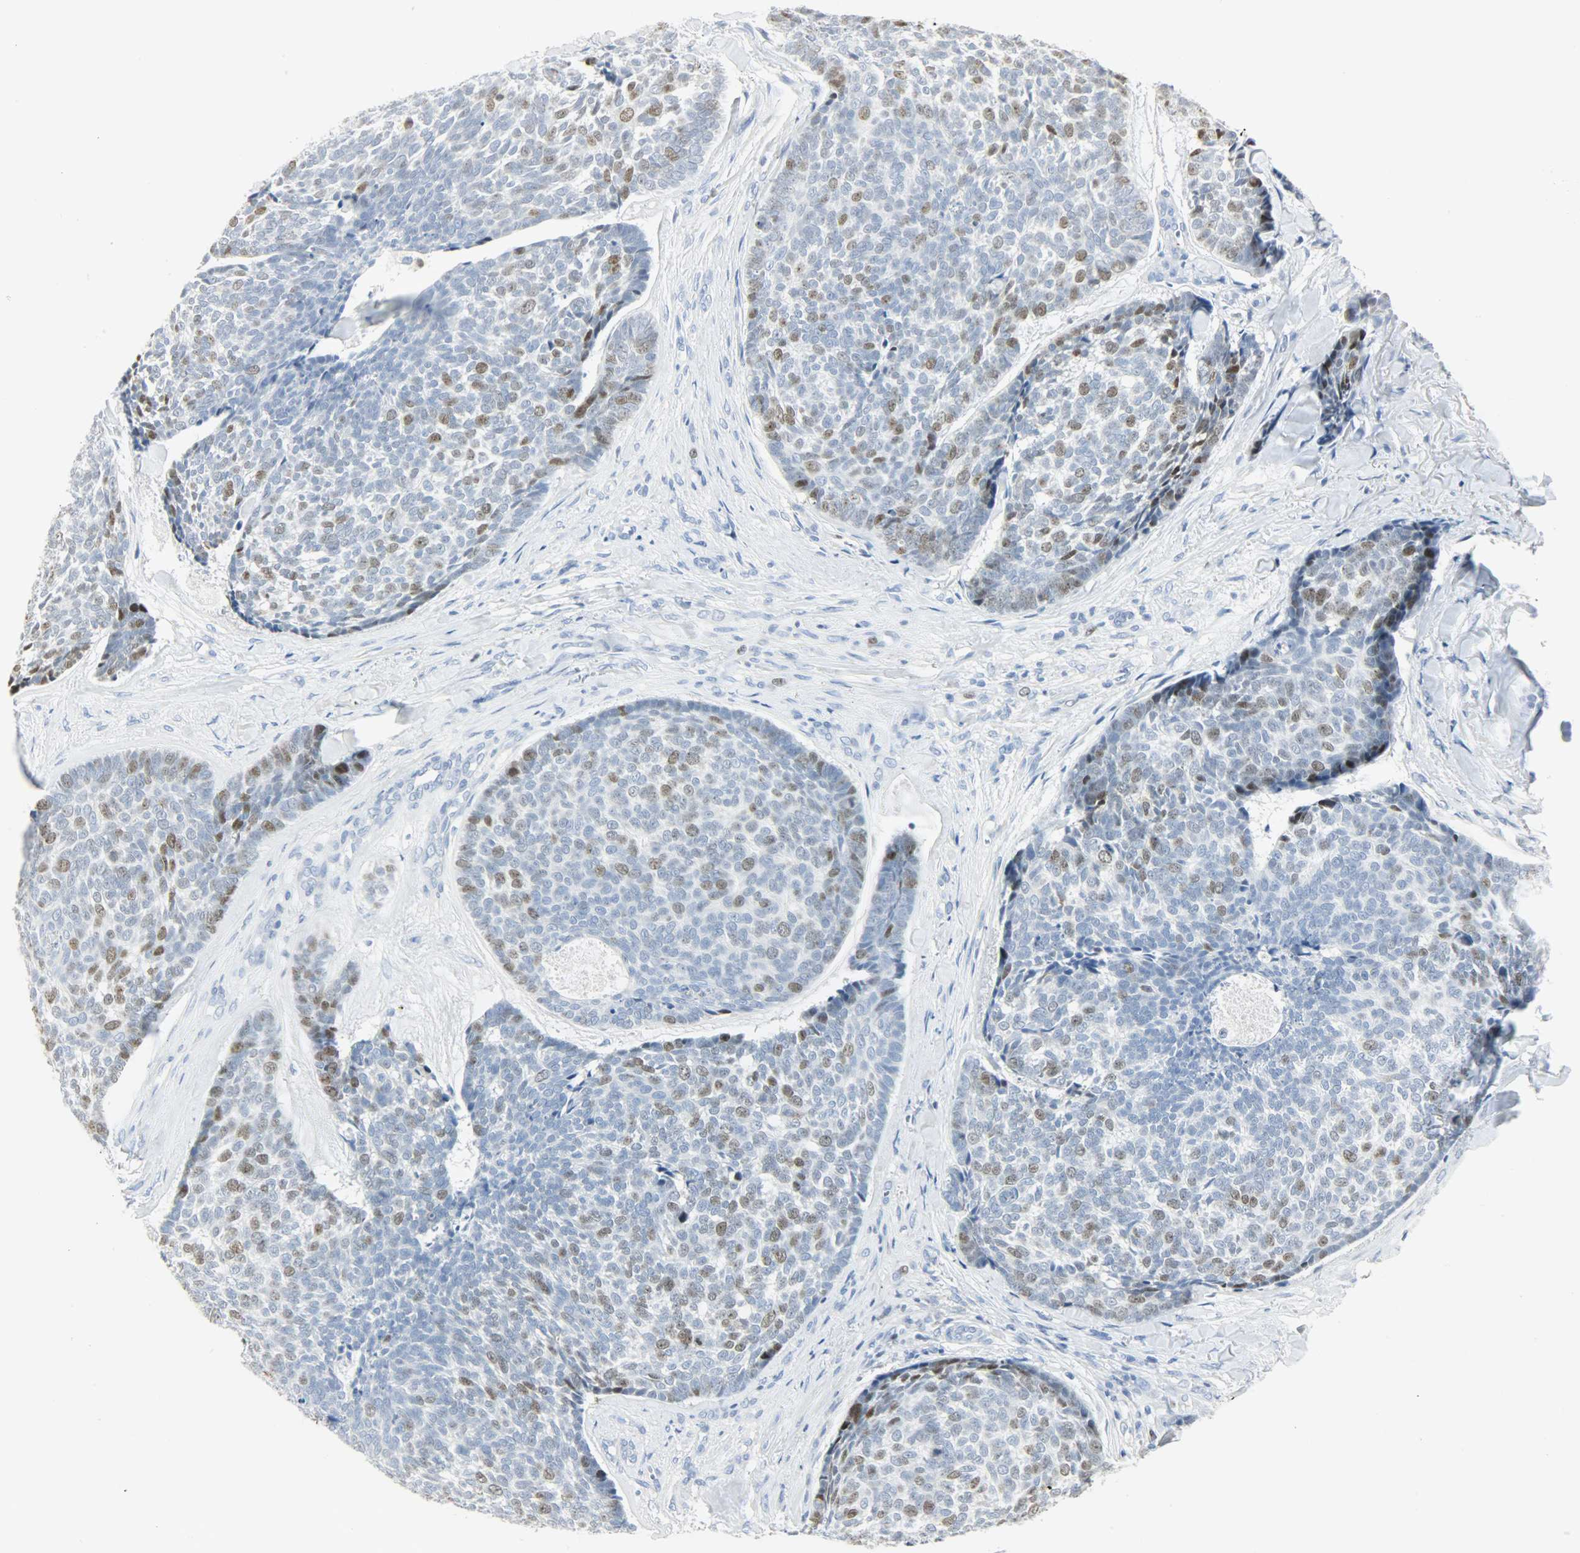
{"staining": {"intensity": "moderate", "quantity": "<25%", "location": "nuclear"}, "tissue": "skin cancer", "cell_type": "Tumor cells", "image_type": "cancer", "snomed": [{"axis": "morphology", "description": "Basal cell carcinoma"}, {"axis": "topography", "description": "Skin"}], "caption": "Tumor cells show moderate nuclear staining in approximately <25% of cells in skin basal cell carcinoma. (DAB (3,3'-diaminobenzidine) = brown stain, brightfield microscopy at high magnification).", "gene": "HELLS", "patient": {"sex": "male", "age": 84}}